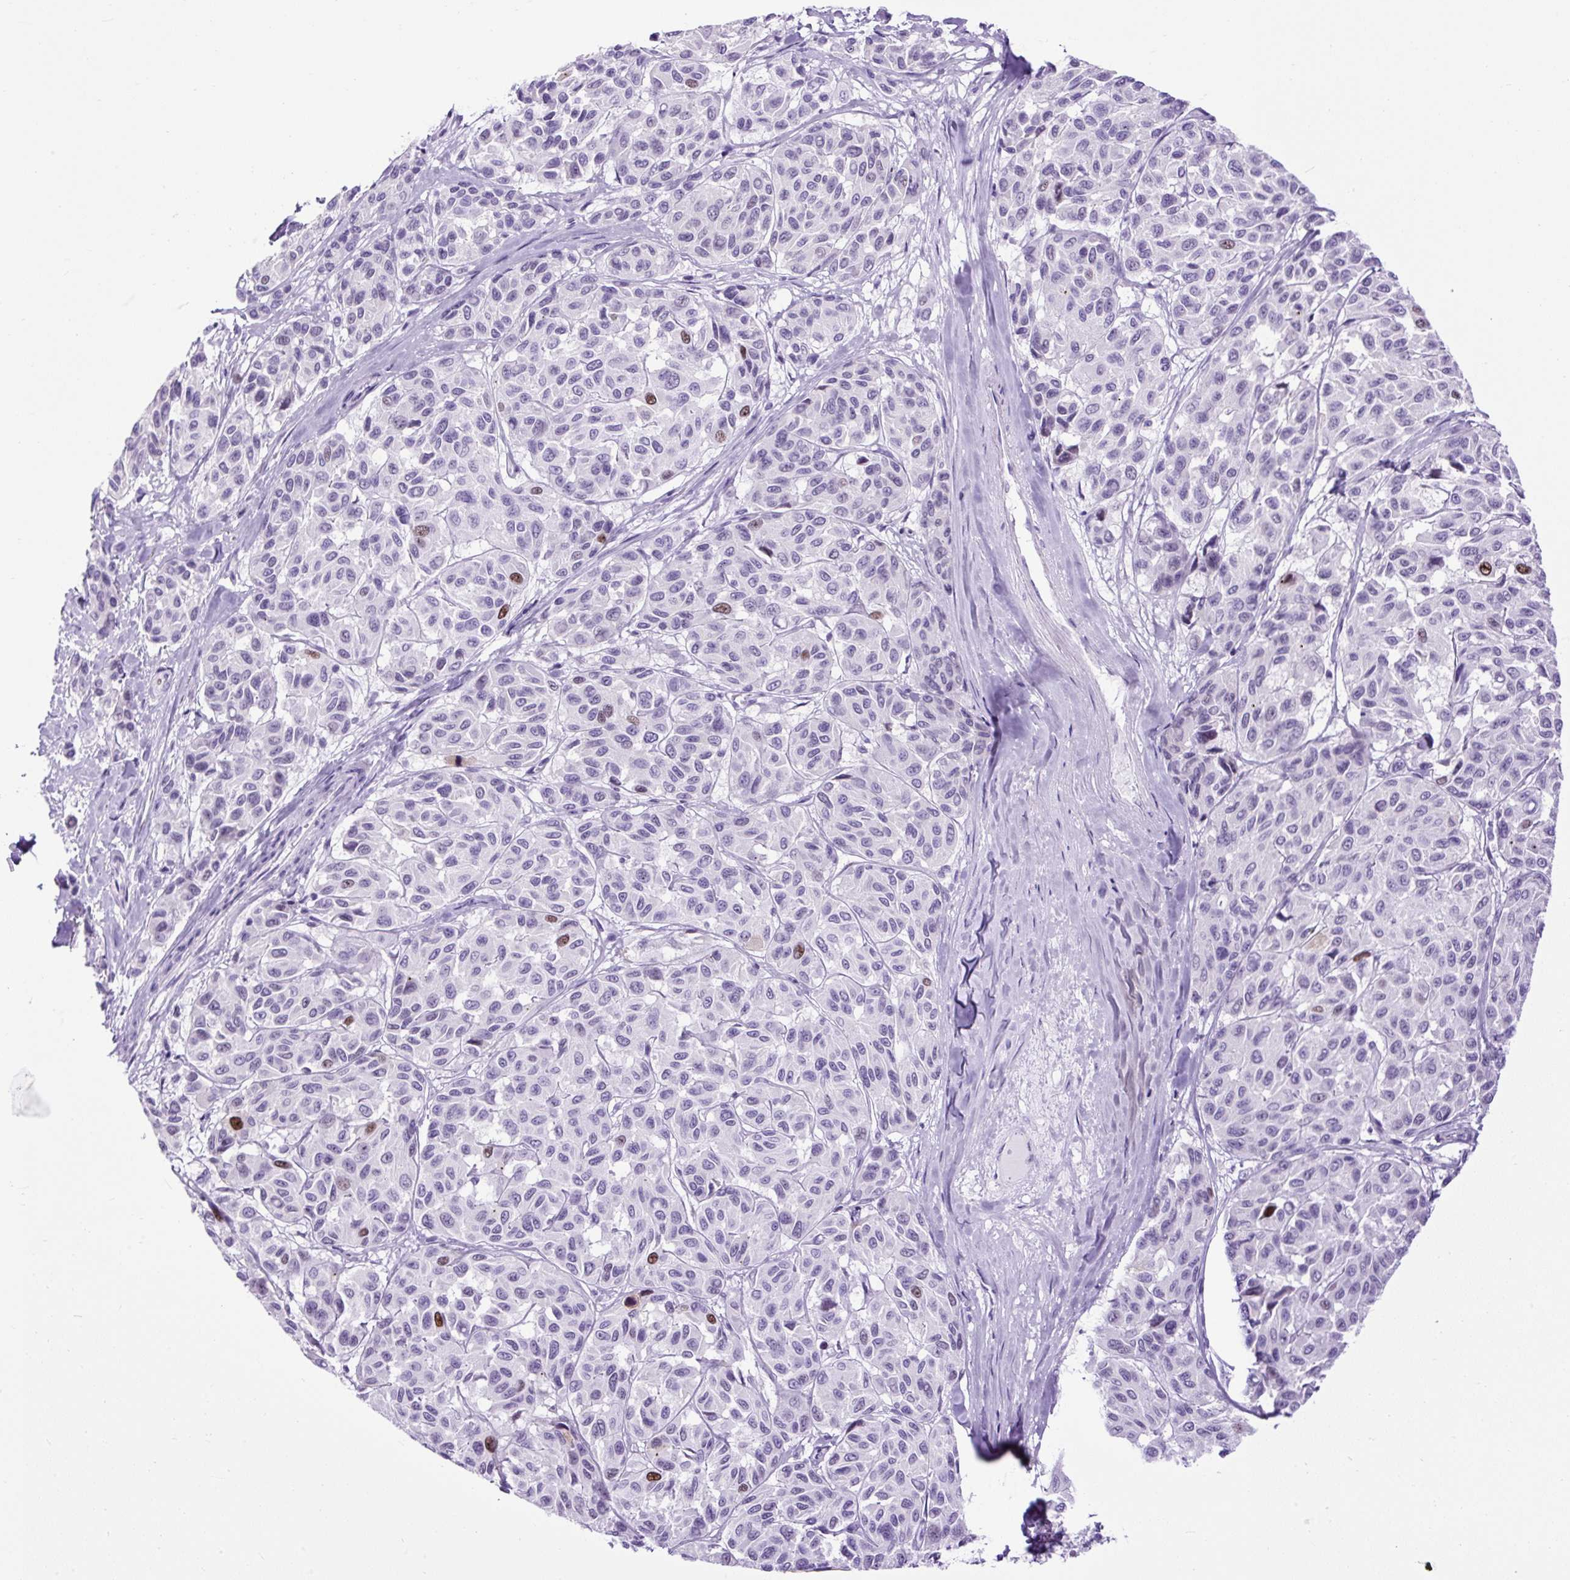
{"staining": {"intensity": "strong", "quantity": "<25%", "location": "nuclear"}, "tissue": "melanoma", "cell_type": "Tumor cells", "image_type": "cancer", "snomed": [{"axis": "morphology", "description": "Malignant melanoma, NOS"}, {"axis": "topography", "description": "Skin"}], "caption": "About <25% of tumor cells in malignant melanoma demonstrate strong nuclear protein positivity as visualized by brown immunohistochemical staining.", "gene": "RACGAP1", "patient": {"sex": "female", "age": 66}}